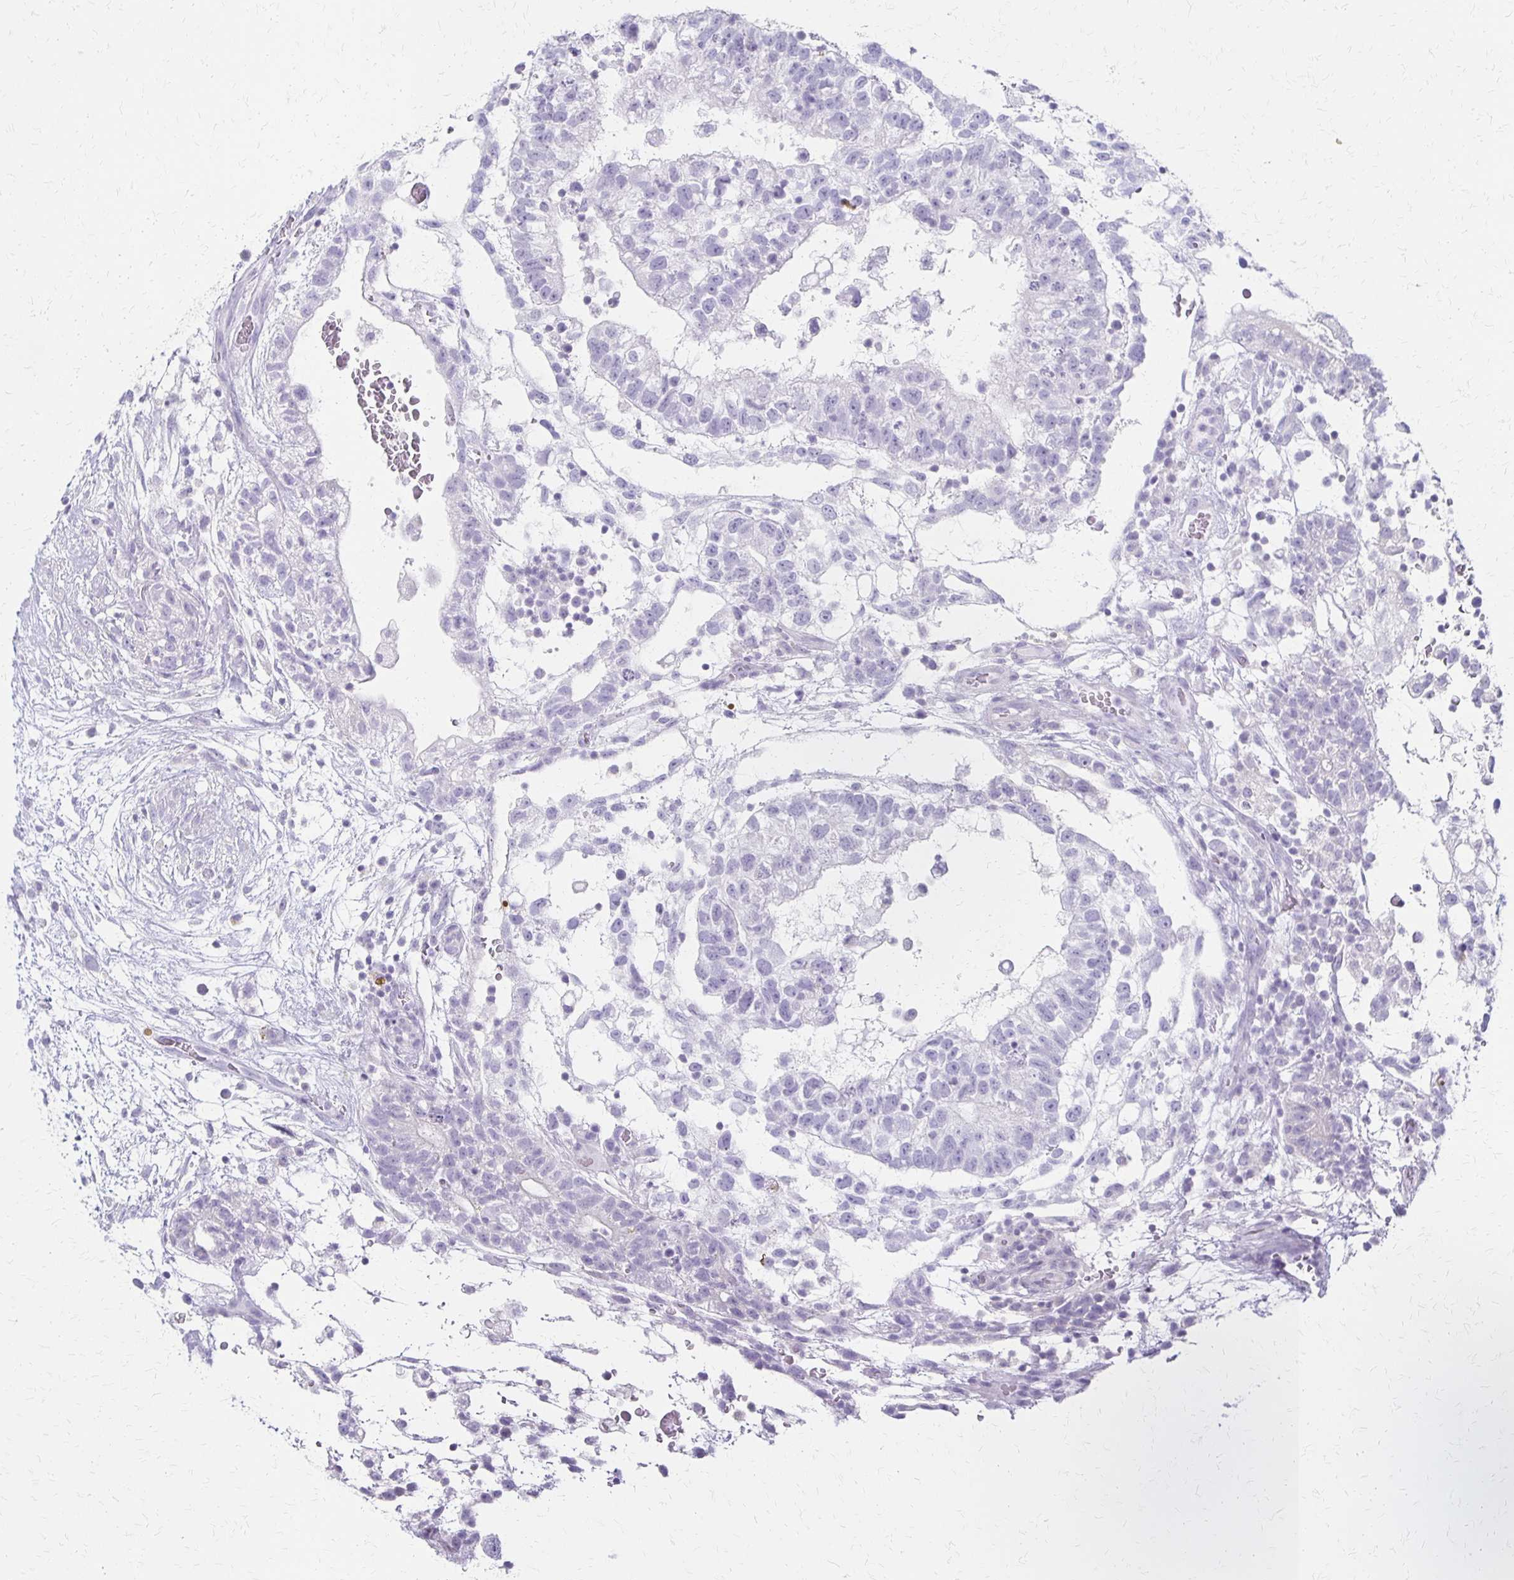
{"staining": {"intensity": "negative", "quantity": "none", "location": "none"}, "tissue": "testis cancer", "cell_type": "Tumor cells", "image_type": "cancer", "snomed": [{"axis": "morphology", "description": "Normal tissue, NOS"}, {"axis": "morphology", "description": "Carcinoma, Embryonal, NOS"}, {"axis": "topography", "description": "Testis"}], "caption": "This micrograph is of testis cancer stained with IHC to label a protein in brown with the nuclei are counter-stained blue. There is no positivity in tumor cells.", "gene": "IVL", "patient": {"sex": "male", "age": 32}}